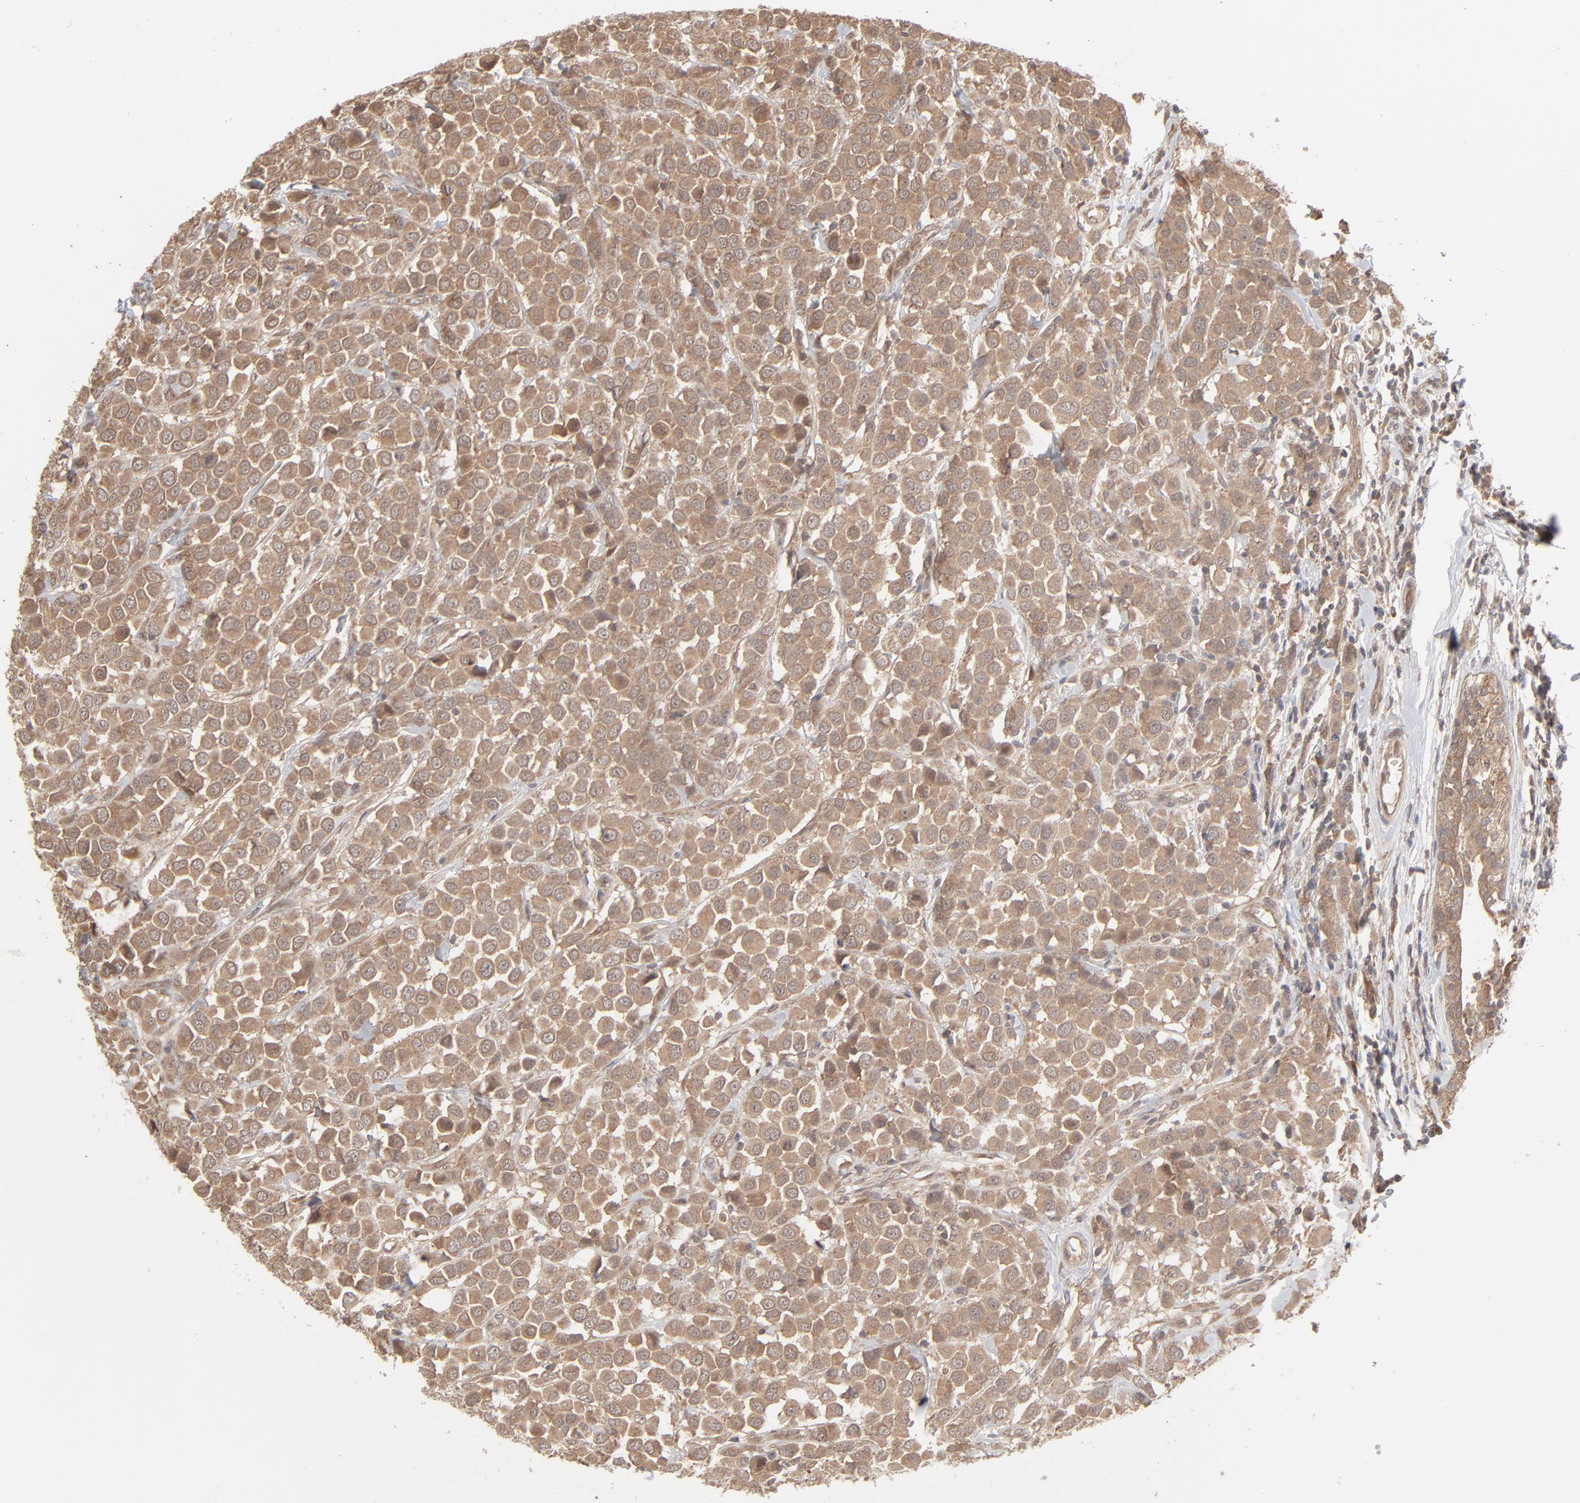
{"staining": {"intensity": "moderate", "quantity": ">75%", "location": "cytoplasmic/membranous"}, "tissue": "breast cancer", "cell_type": "Tumor cells", "image_type": "cancer", "snomed": [{"axis": "morphology", "description": "Duct carcinoma"}, {"axis": "topography", "description": "Breast"}], "caption": "The immunohistochemical stain highlights moderate cytoplasmic/membranous positivity in tumor cells of breast cancer (invasive ductal carcinoma) tissue. The staining is performed using DAB (3,3'-diaminobenzidine) brown chromogen to label protein expression. The nuclei are counter-stained blue using hematoxylin.", "gene": "SCFD1", "patient": {"sex": "female", "age": 61}}